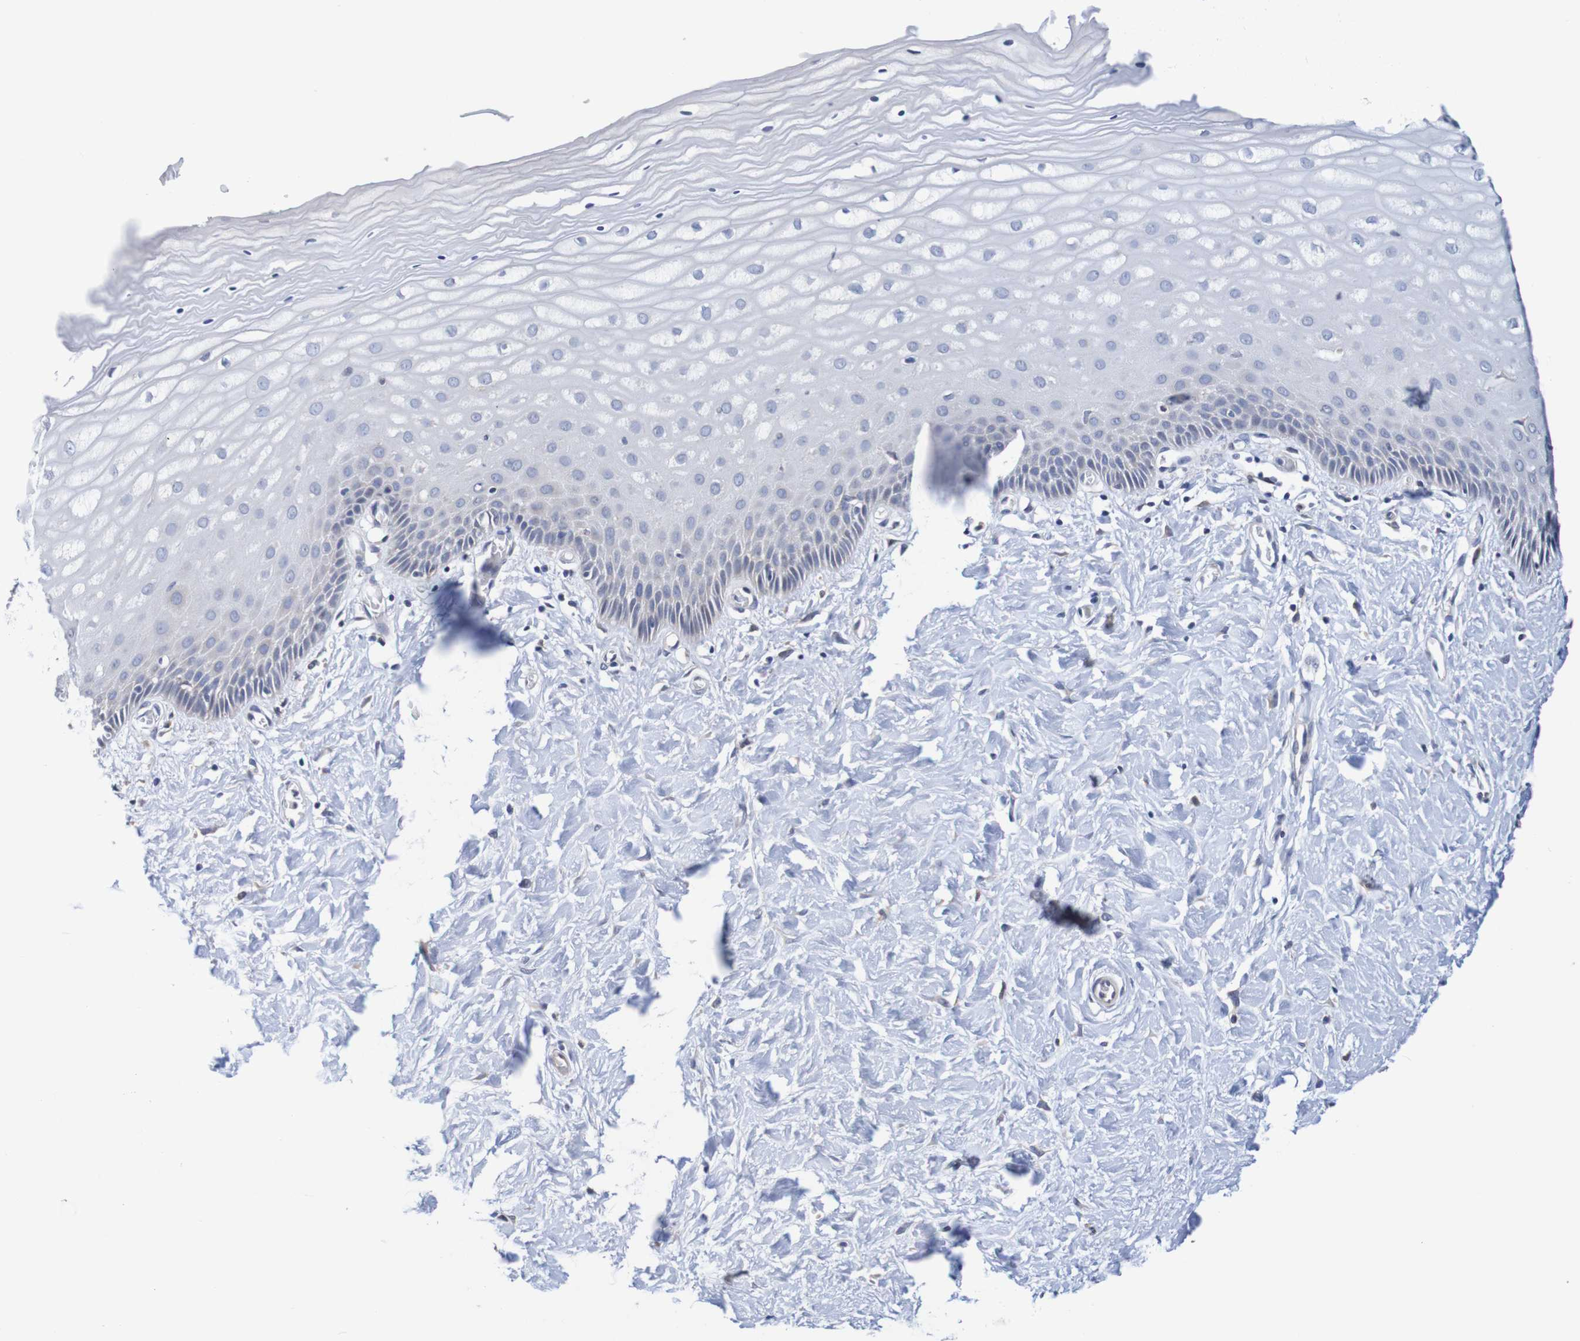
{"staining": {"intensity": "moderate", "quantity": "25%-75%", "location": "cytoplasmic/membranous"}, "tissue": "cervix", "cell_type": "Glandular cells", "image_type": "normal", "snomed": [{"axis": "morphology", "description": "Normal tissue, NOS"}, {"axis": "topography", "description": "Cervix"}], "caption": "Normal cervix was stained to show a protein in brown. There is medium levels of moderate cytoplasmic/membranous positivity in approximately 25%-75% of glandular cells.", "gene": "FIBP", "patient": {"sex": "female", "age": 55}}